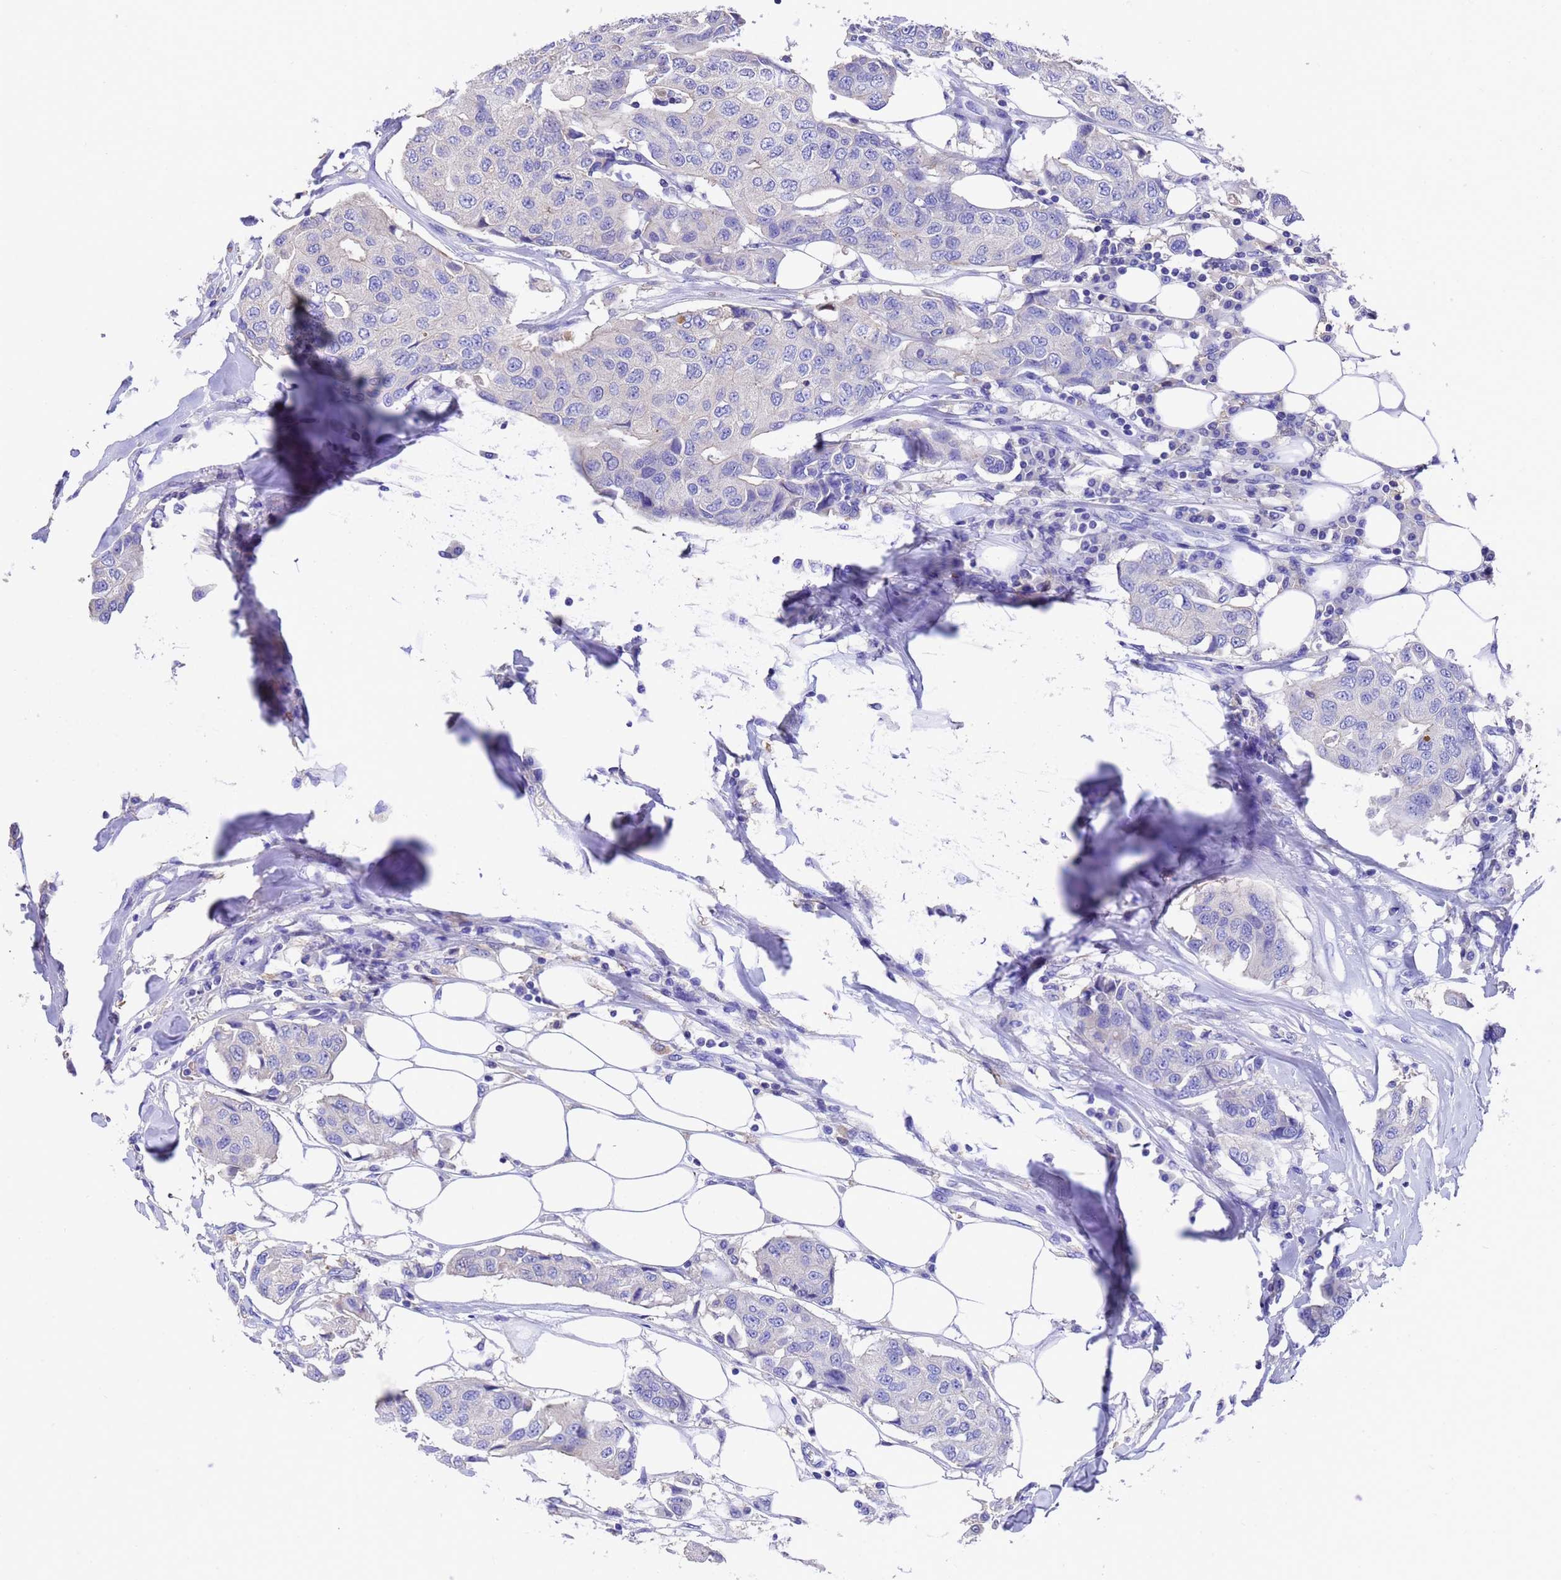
{"staining": {"intensity": "negative", "quantity": "none", "location": "none"}, "tissue": "breast cancer", "cell_type": "Tumor cells", "image_type": "cancer", "snomed": [{"axis": "morphology", "description": "Duct carcinoma"}, {"axis": "topography", "description": "Breast"}], "caption": "DAB (3,3'-diaminobenzidine) immunohistochemical staining of human breast cancer shows no significant positivity in tumor cells. (Stains: DAB immunohistochemistry with hematoxylin counter stain, Microscopy: brightfield microscopy at high magnification).", "gene": "ELP6", "patient": {"sex": "female", "age": 80}}